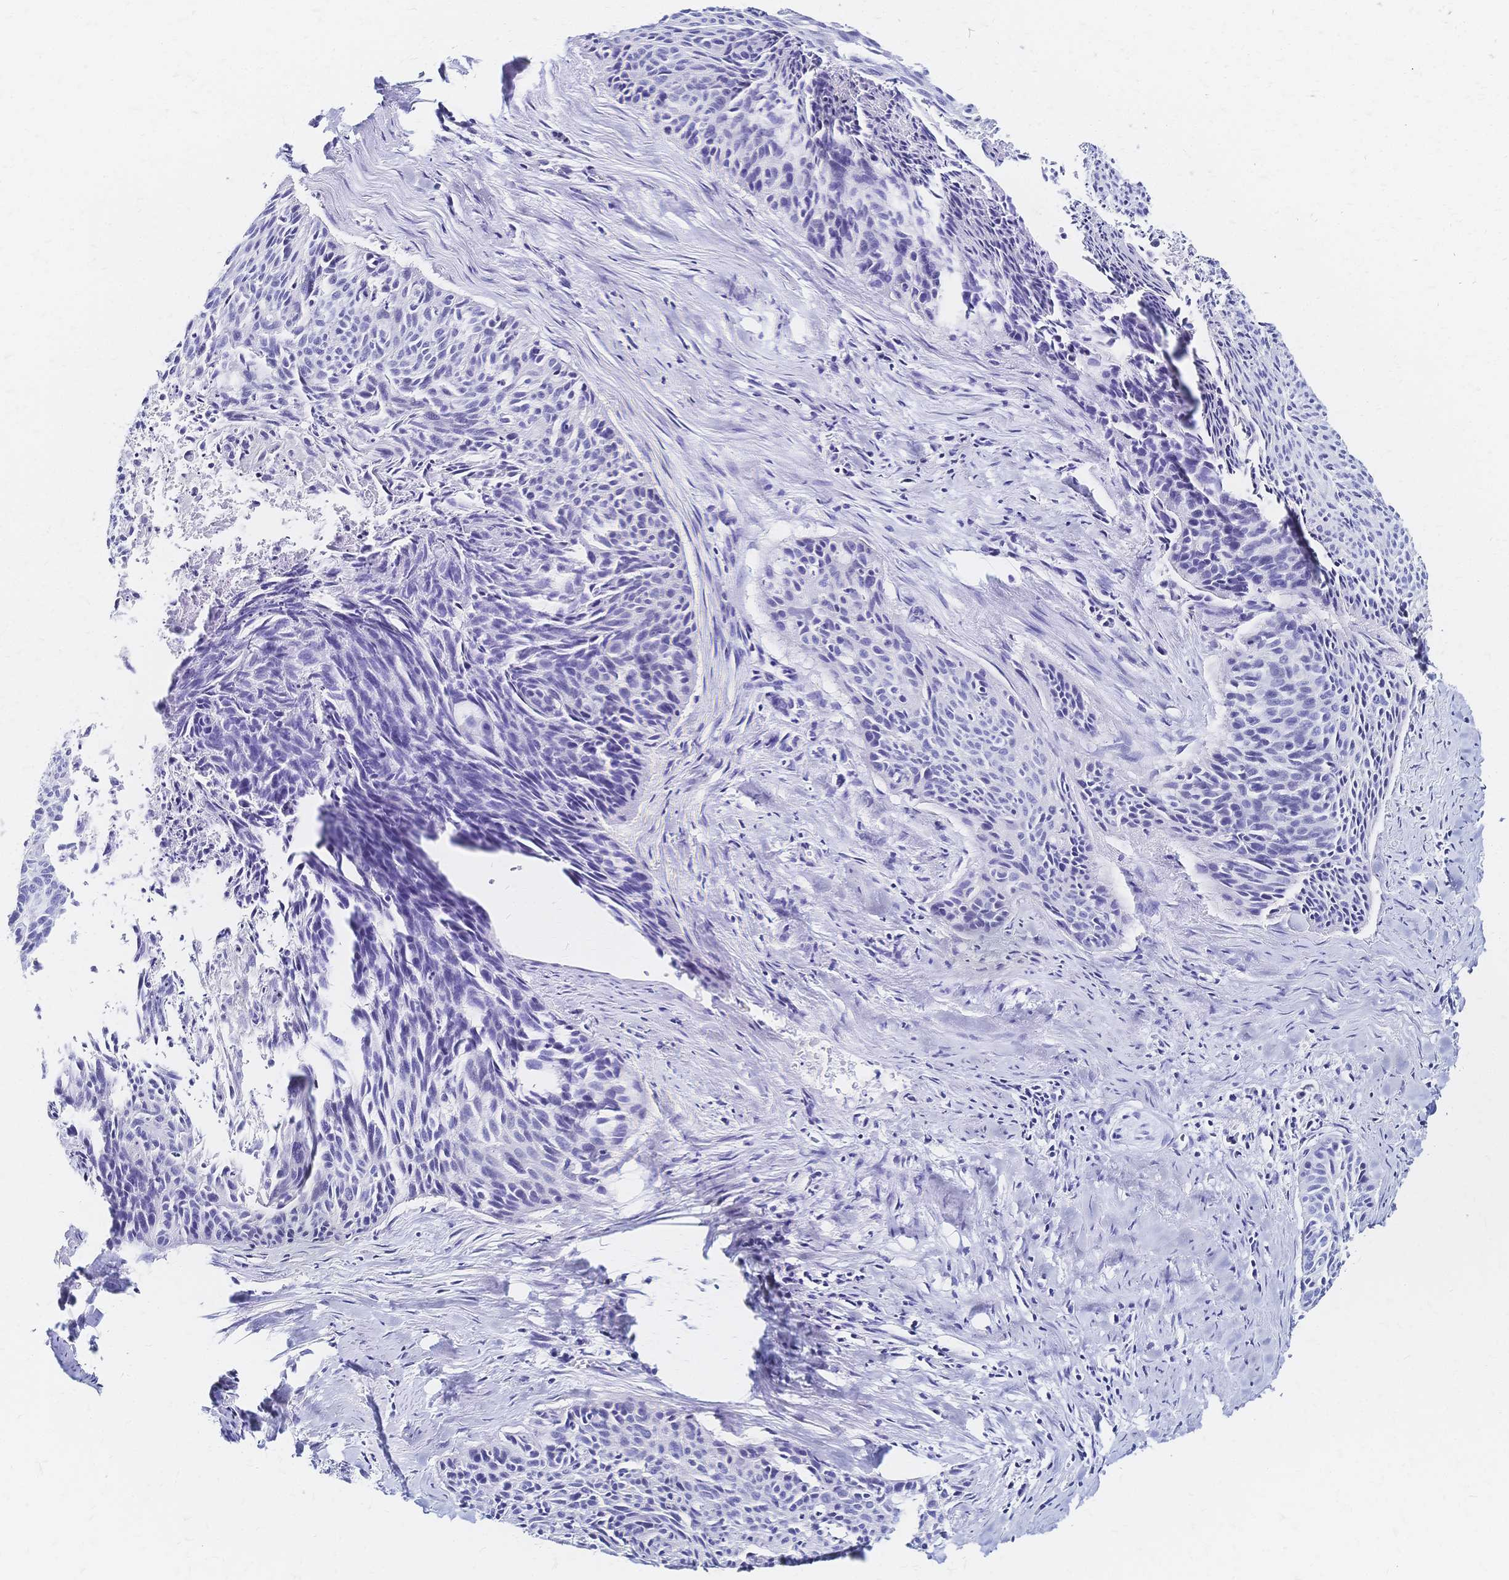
{"staining": {"intensity": "negative", "quantity": "none", "location": "none"}, "tissue": "cervical cancer", "cell_type": "Tumor cells", "image_type": "cancer", "snomed": [{"axis": "morphology", "description": "Squamous cell carcinoma, NOS"}, {"axis": "topography", "description": "Cervix"}], "caption": "The image exhibits no staining of tumor cells in squamous cell carcinoma (cervical).", "gene": "SLC5A1", "patient": {"sex": "female", "age": 55}}